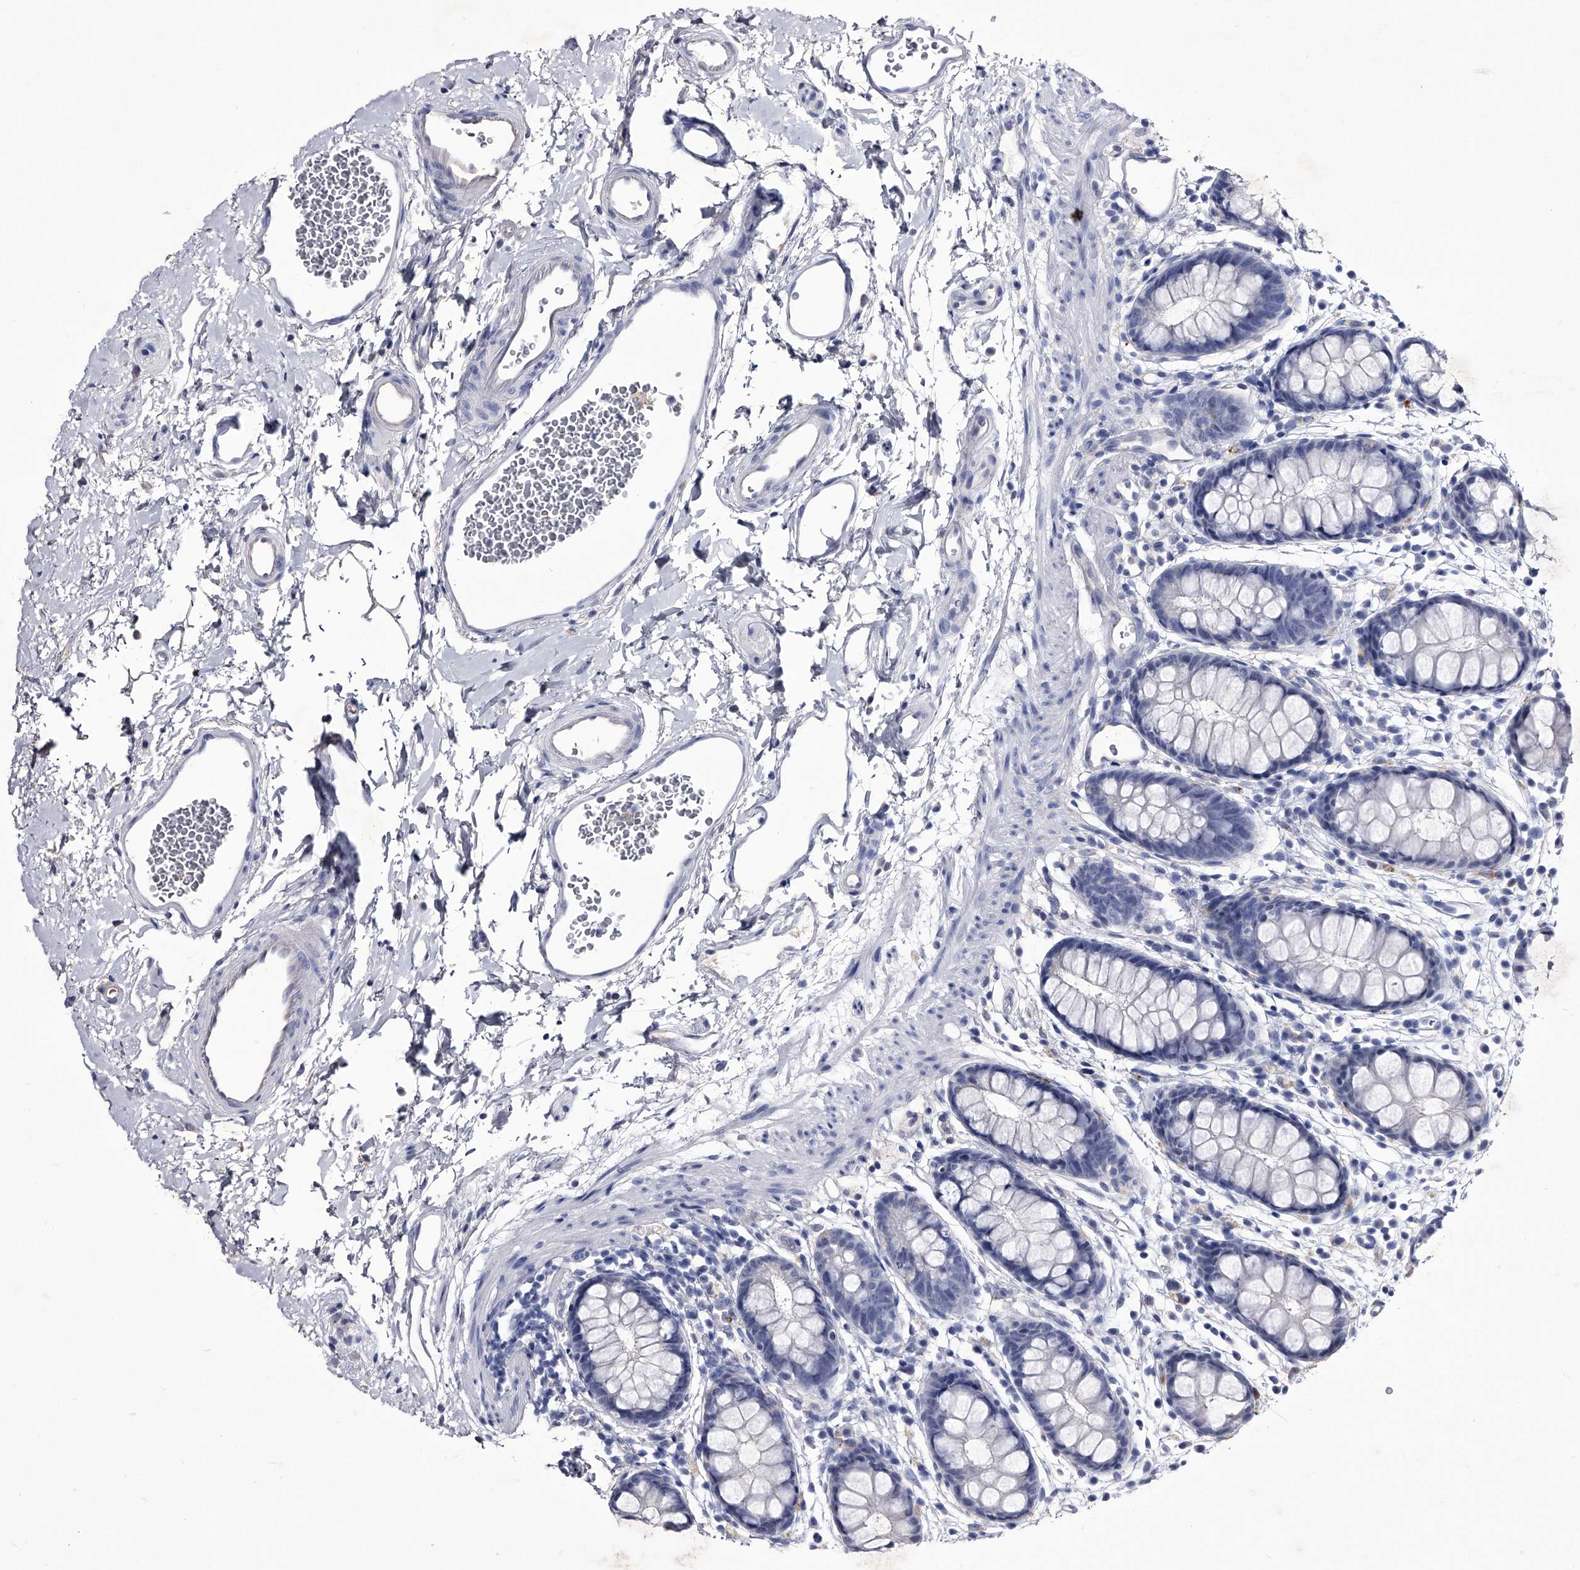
{"staining": {"intensity": "negative", "quantity": "none", "location": "none"}, "tissue": "rectum", "cell_type": "Glandular cells", "image_type": "normal", "snomed": [{"axis": "morphology", "description": "Normal tissue, NOS"}, {"axis": "topography", "description": "Rectum"}], "caption": "Protein analysis of benign rectum displays no significant staining in glandular cells. (DAB (3,3'-diaminobenzidine) immunohistochemistry, high magnification).", "gene": "CRISP2", "patient": {"sex": "female", "age": 65}}